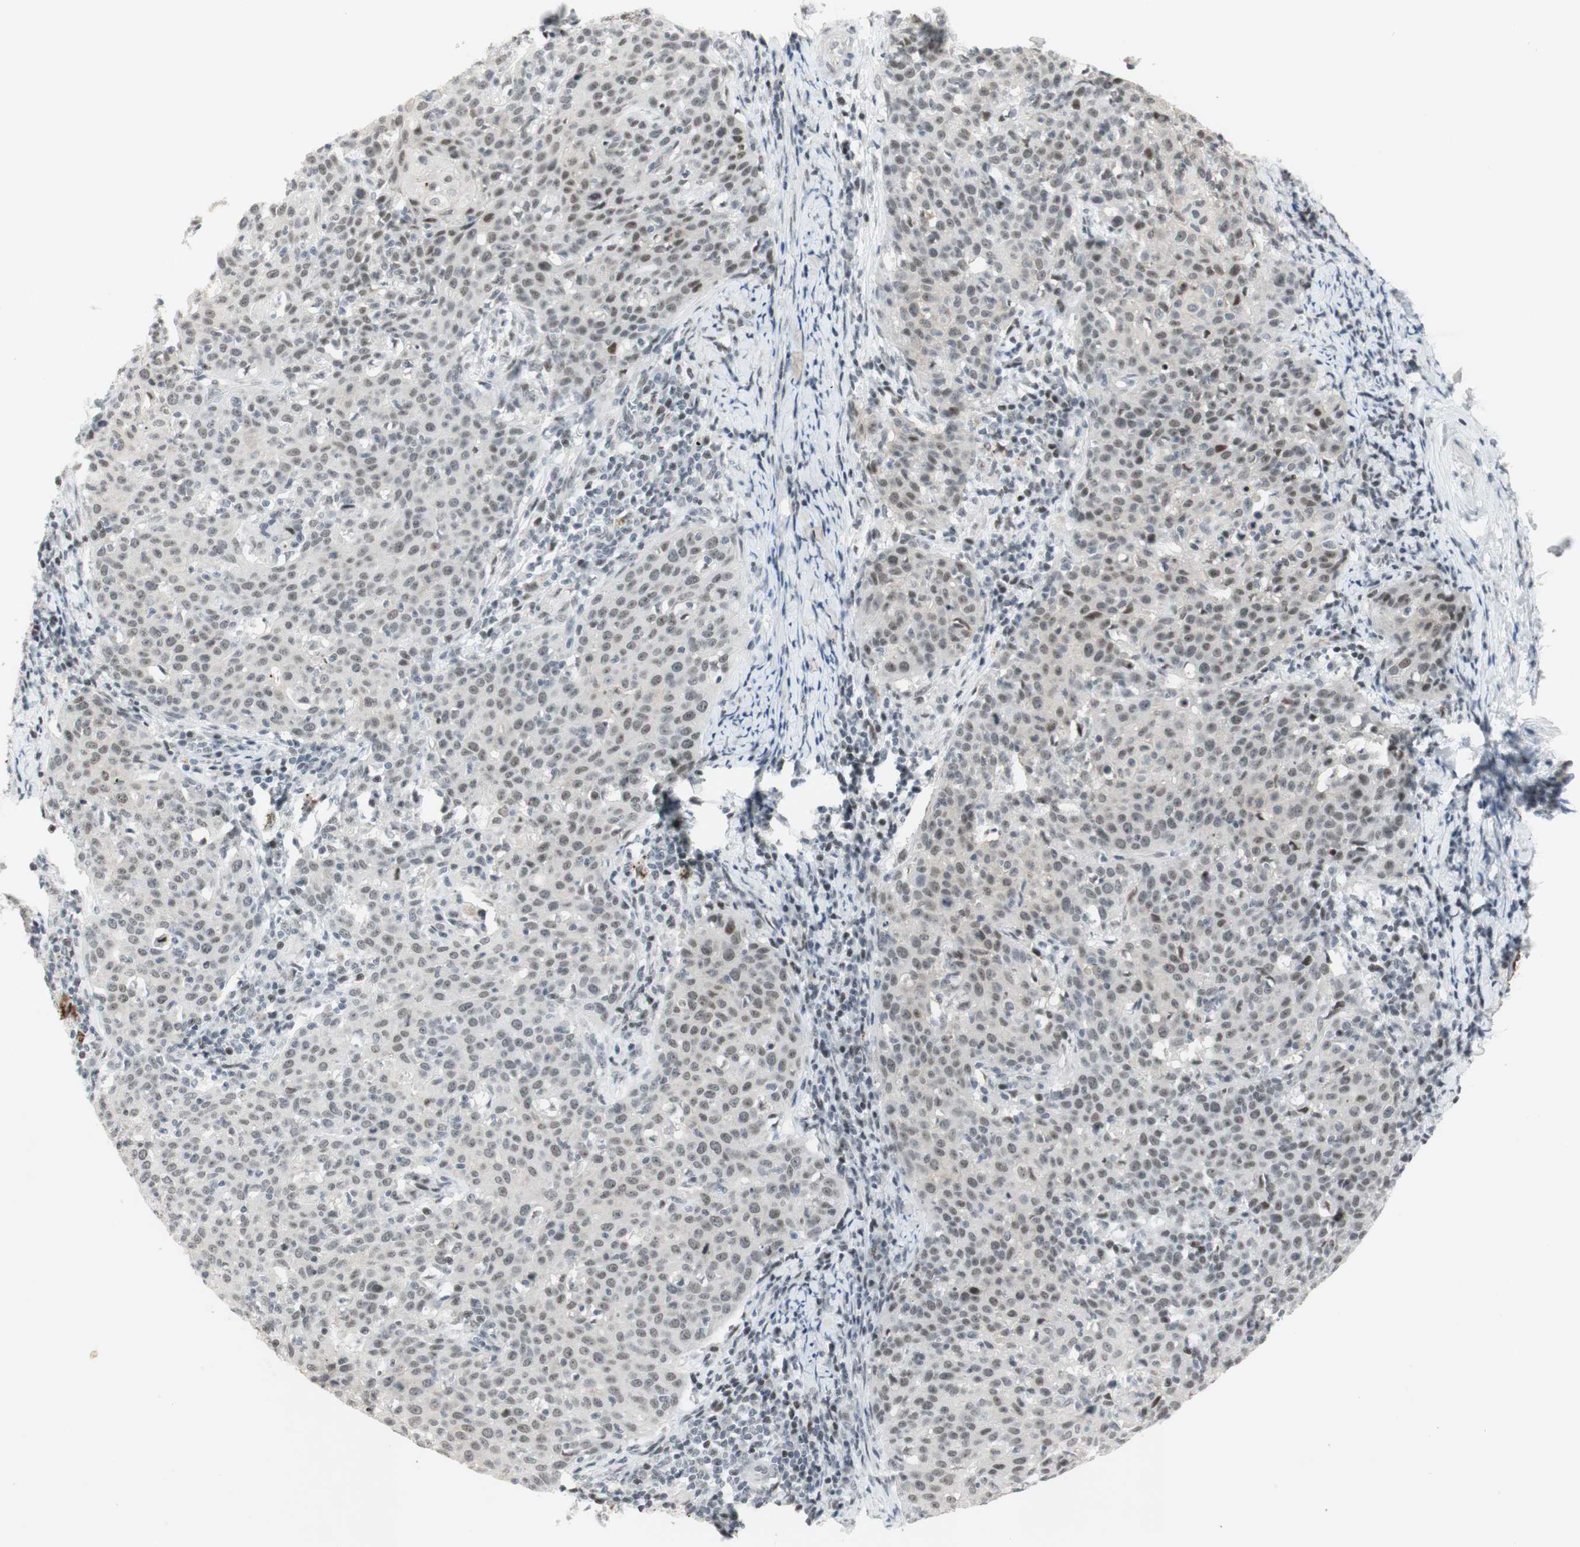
{"staining": {"intensity": "moderate", "quantity": ">75%", "location": "nuclear"}, "tissue": "cervical cancer", "cell_type": "Tumor cells", "image_type": "cancer", "snomed": [{"axis": "morphology", "description": "Squamous cell carcinoma, NOS"}, {"axis": "topography", "description": "Cervix"}], "caption": "A photomicrograph of human cervical cancer stained for a protein displays moderate nuclear brown staining in tumor cells.", "gene": "IRF1", "patient": {"sex": "female", "age": 38}}